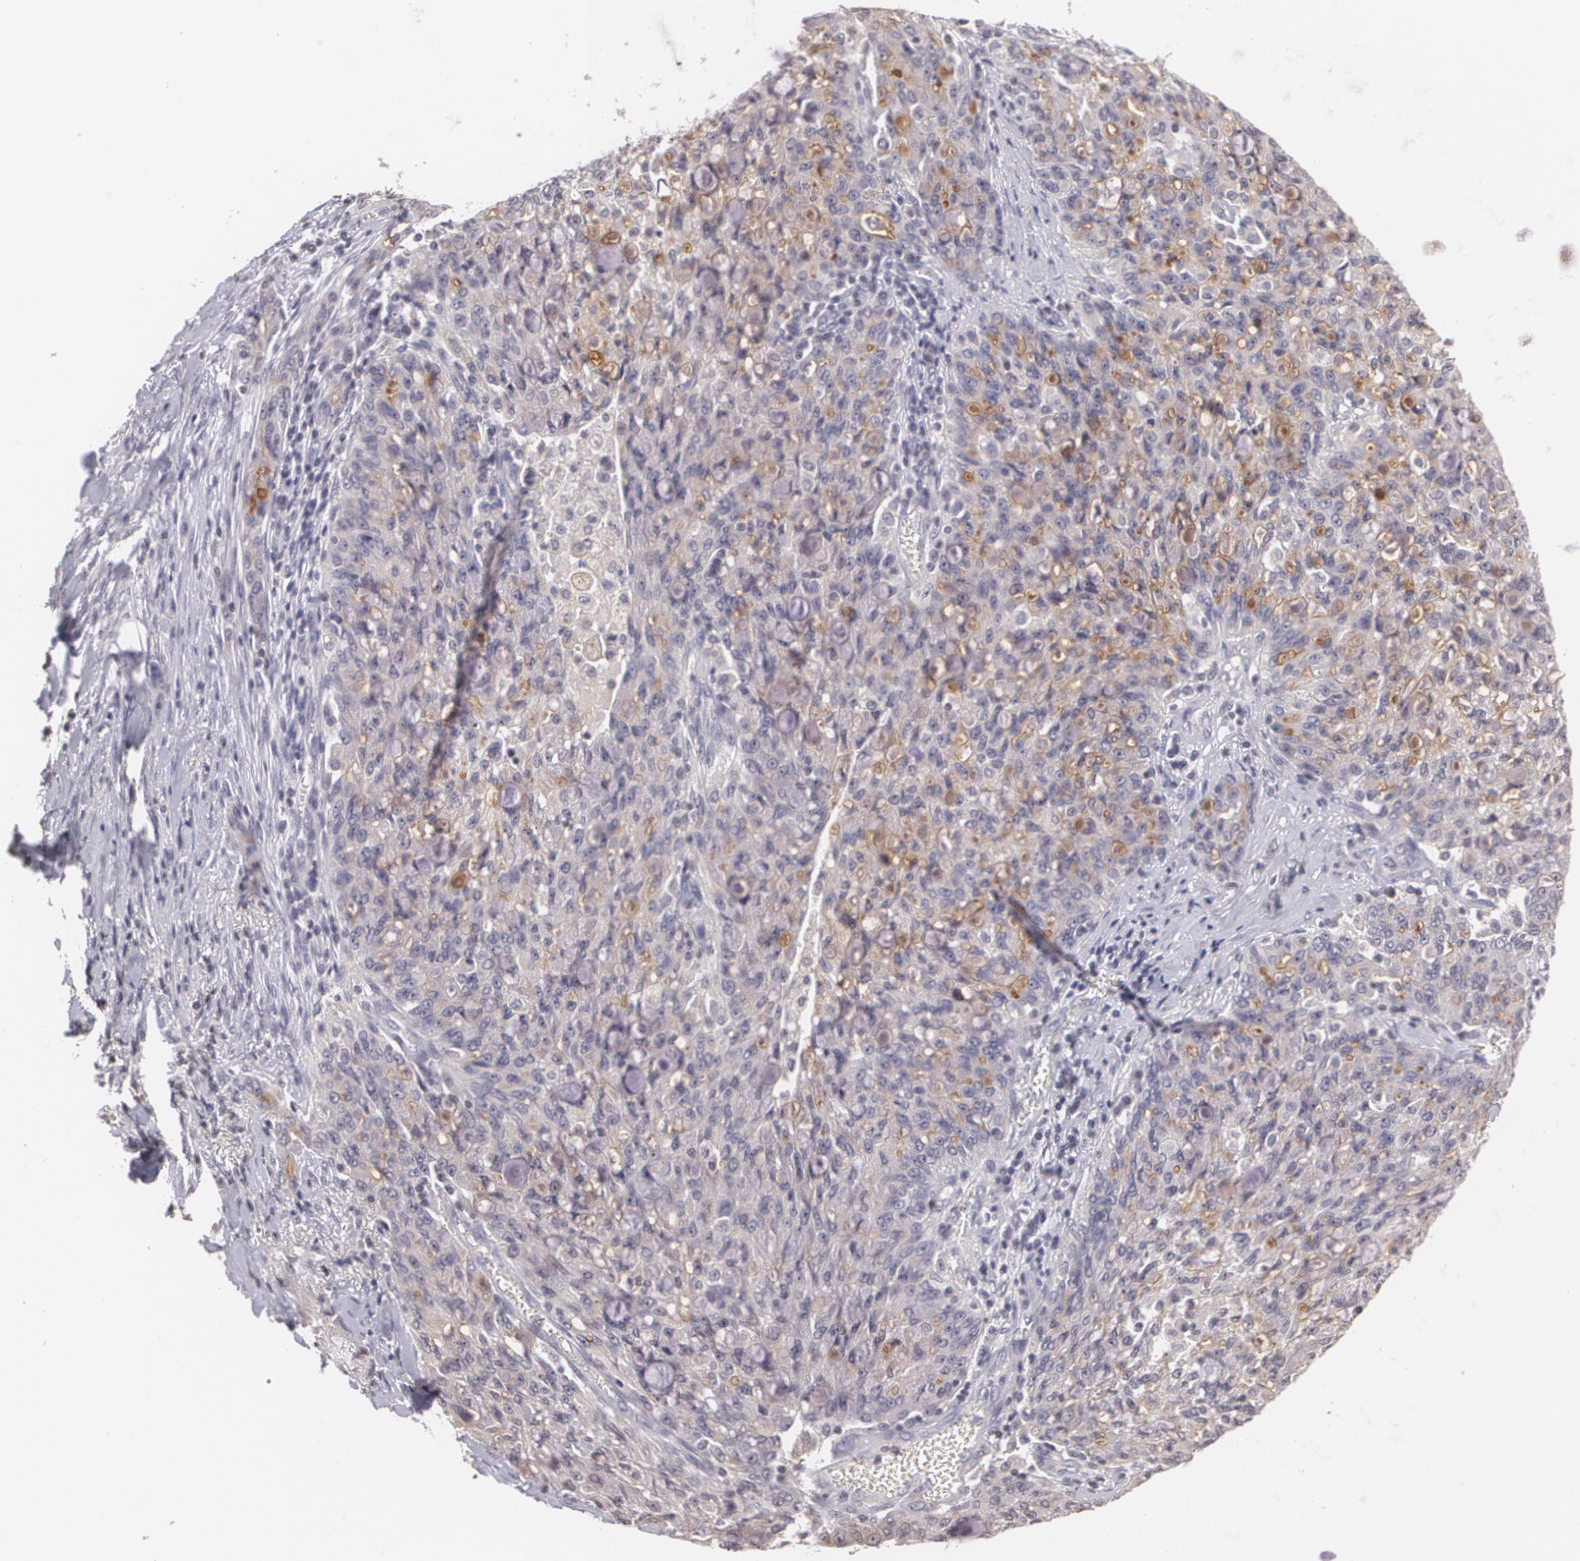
{"staining": {"intensity": "weak", "quantity": ">75%", "location": "cytoplasmic/membranous"}, "tissue": "lung cancer", "cell_type": "Tumor cells", "image_type": "cancer", "snomed": [{"axis": "morphology", "description": "Adenocarcinoma, NOS"}, {"axis": "topography", "description": "Lung"}], "caption": "A low amount of weak cytoplasmic/membranous expression is appreciated in about >75% of tumor cells in lung cancer (adenocarcinoma) tissue.", "gene": "MUC1", "patient": {"sex": "female", "age": 44}}